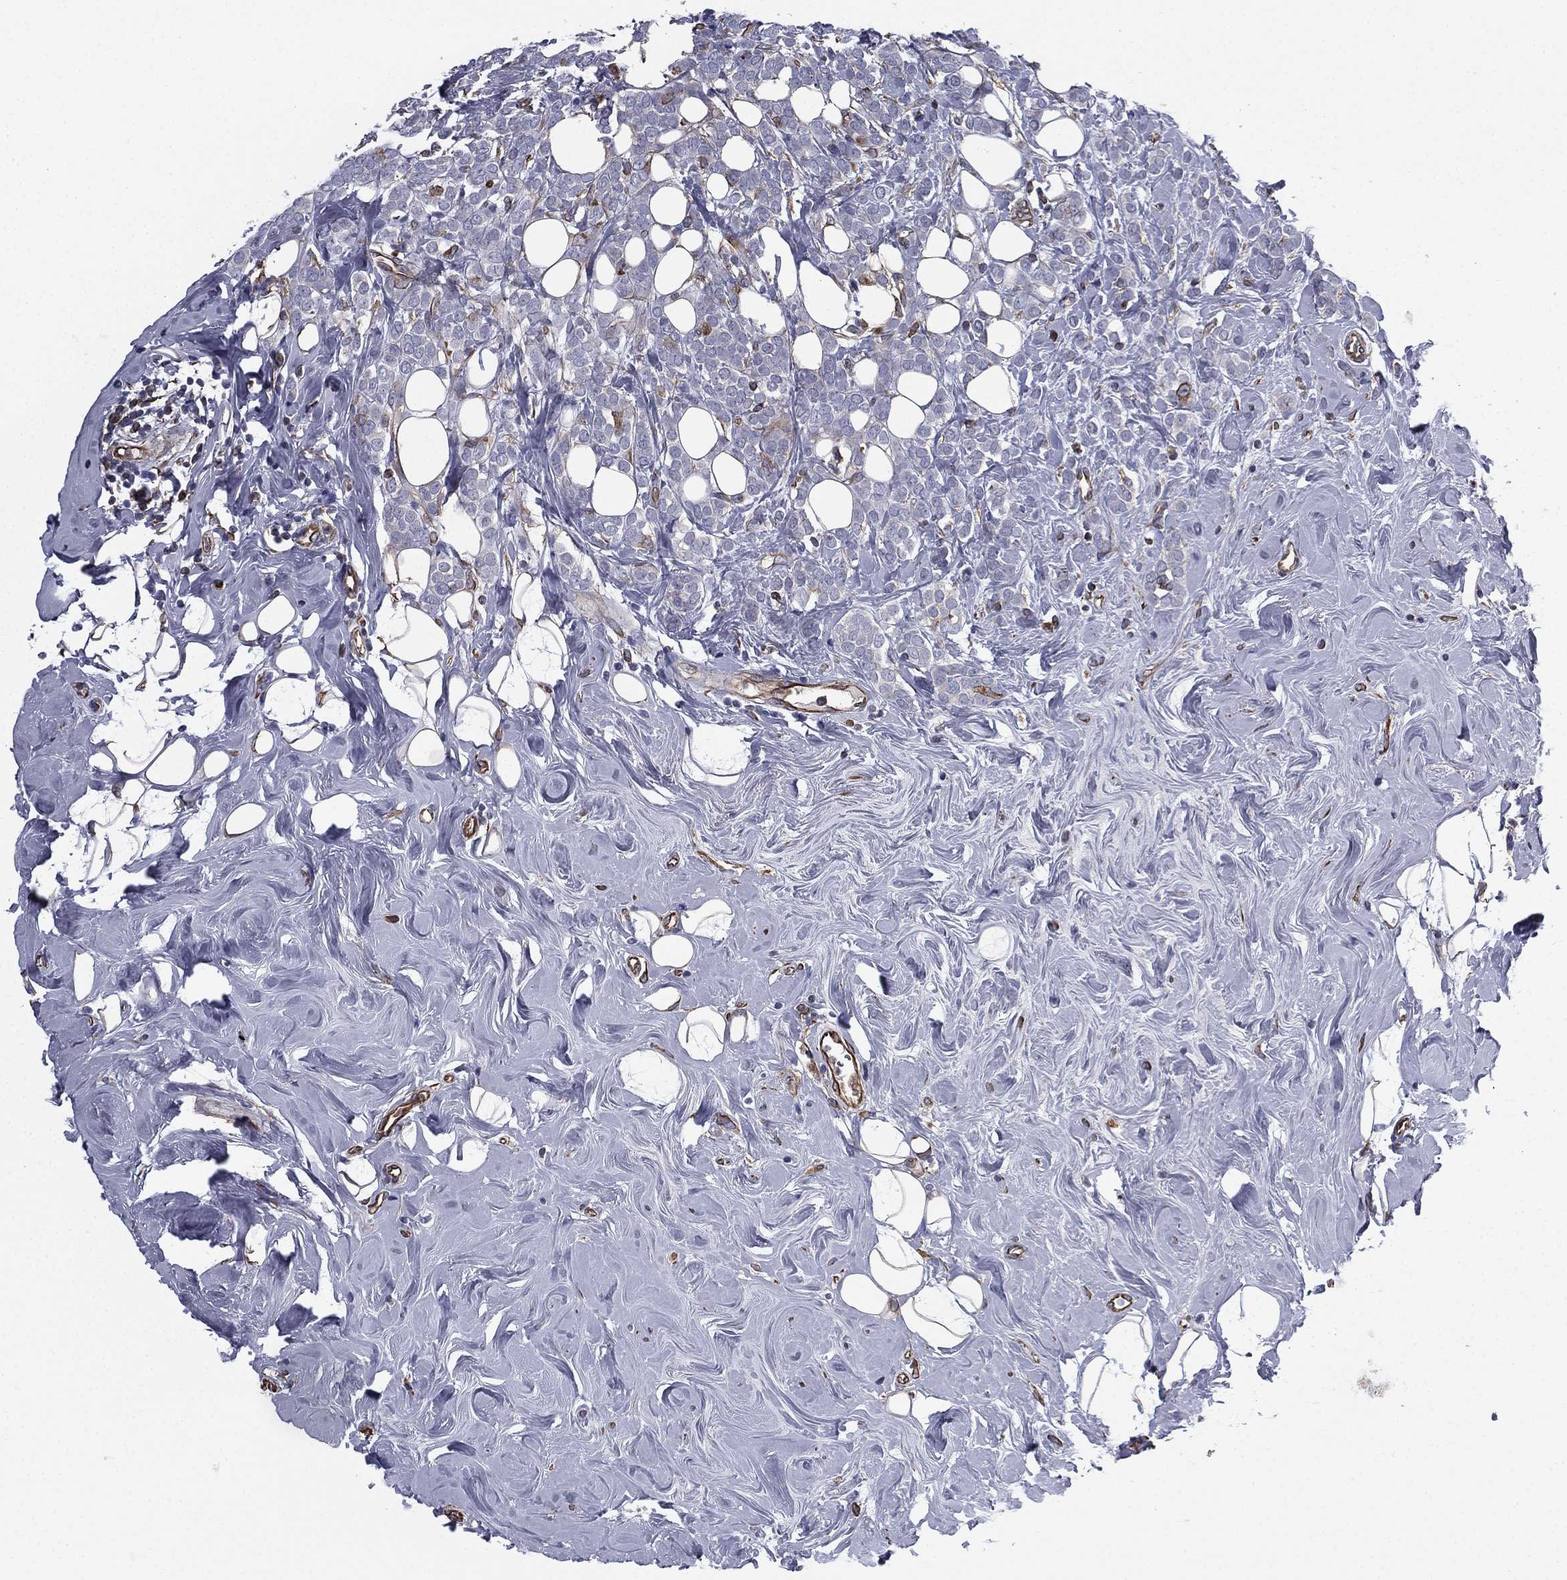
{"staining": {"intensity": "negative", "quantity": "none", "location": "none"}, "tissue": "breast cancer", "cell_type": "Tumor cells", "image_type": "cancer", "snomed": [{"axis": "morphology", "description": "Lobular carcinoma"}, {"axis": "topography", "description": "Breast"}], "caption": "This is an immunohistochemistry micrograph of lobular carcinoma (breast). There is no expression in tumor cells.", "gene": "SCUBE1", "patient": {"sex": "female", "age": 49}}